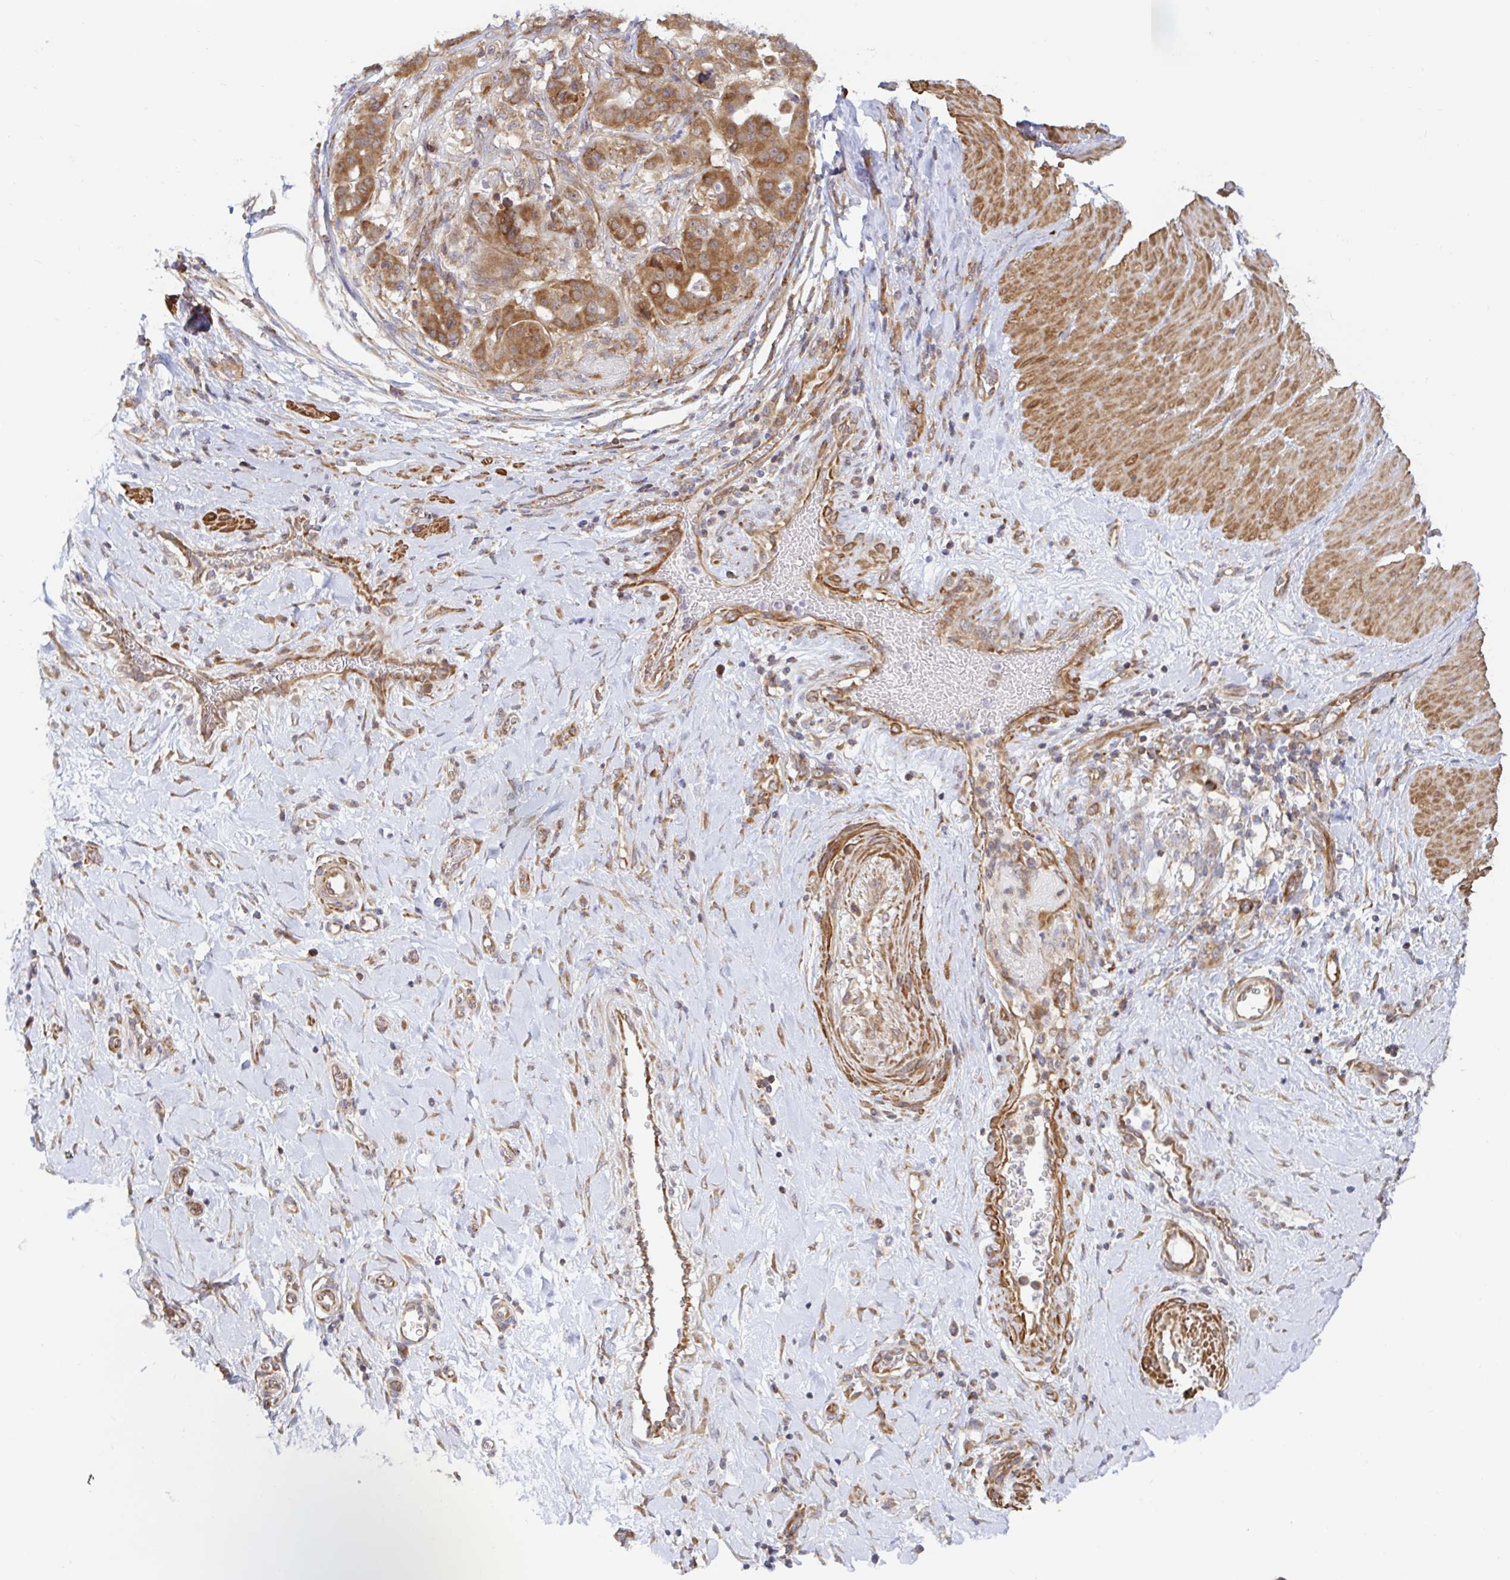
{"staining": {"intensity": "moderate", "quantity": ">75%", "location": "cytoplasmic/membranous"}, "tissue": "stomach cancer", "cell_type": "Tumor cells", "image_type": "cancer", "snomed": [{"axis": "morphology", "description": "Adenocarcinoma, NOS"}, {"axis": "topography", "description": "Stomach"}], "caption": "Immunohistochemical staining of human stomach cancer (adenocarcinoma) reveals medium levels of moderate cytoplasmic/membranous protein expression in approximately >75% of tumor cells.", "gene": "LARP1", "patient": {"sex": "male", "age": 48}}